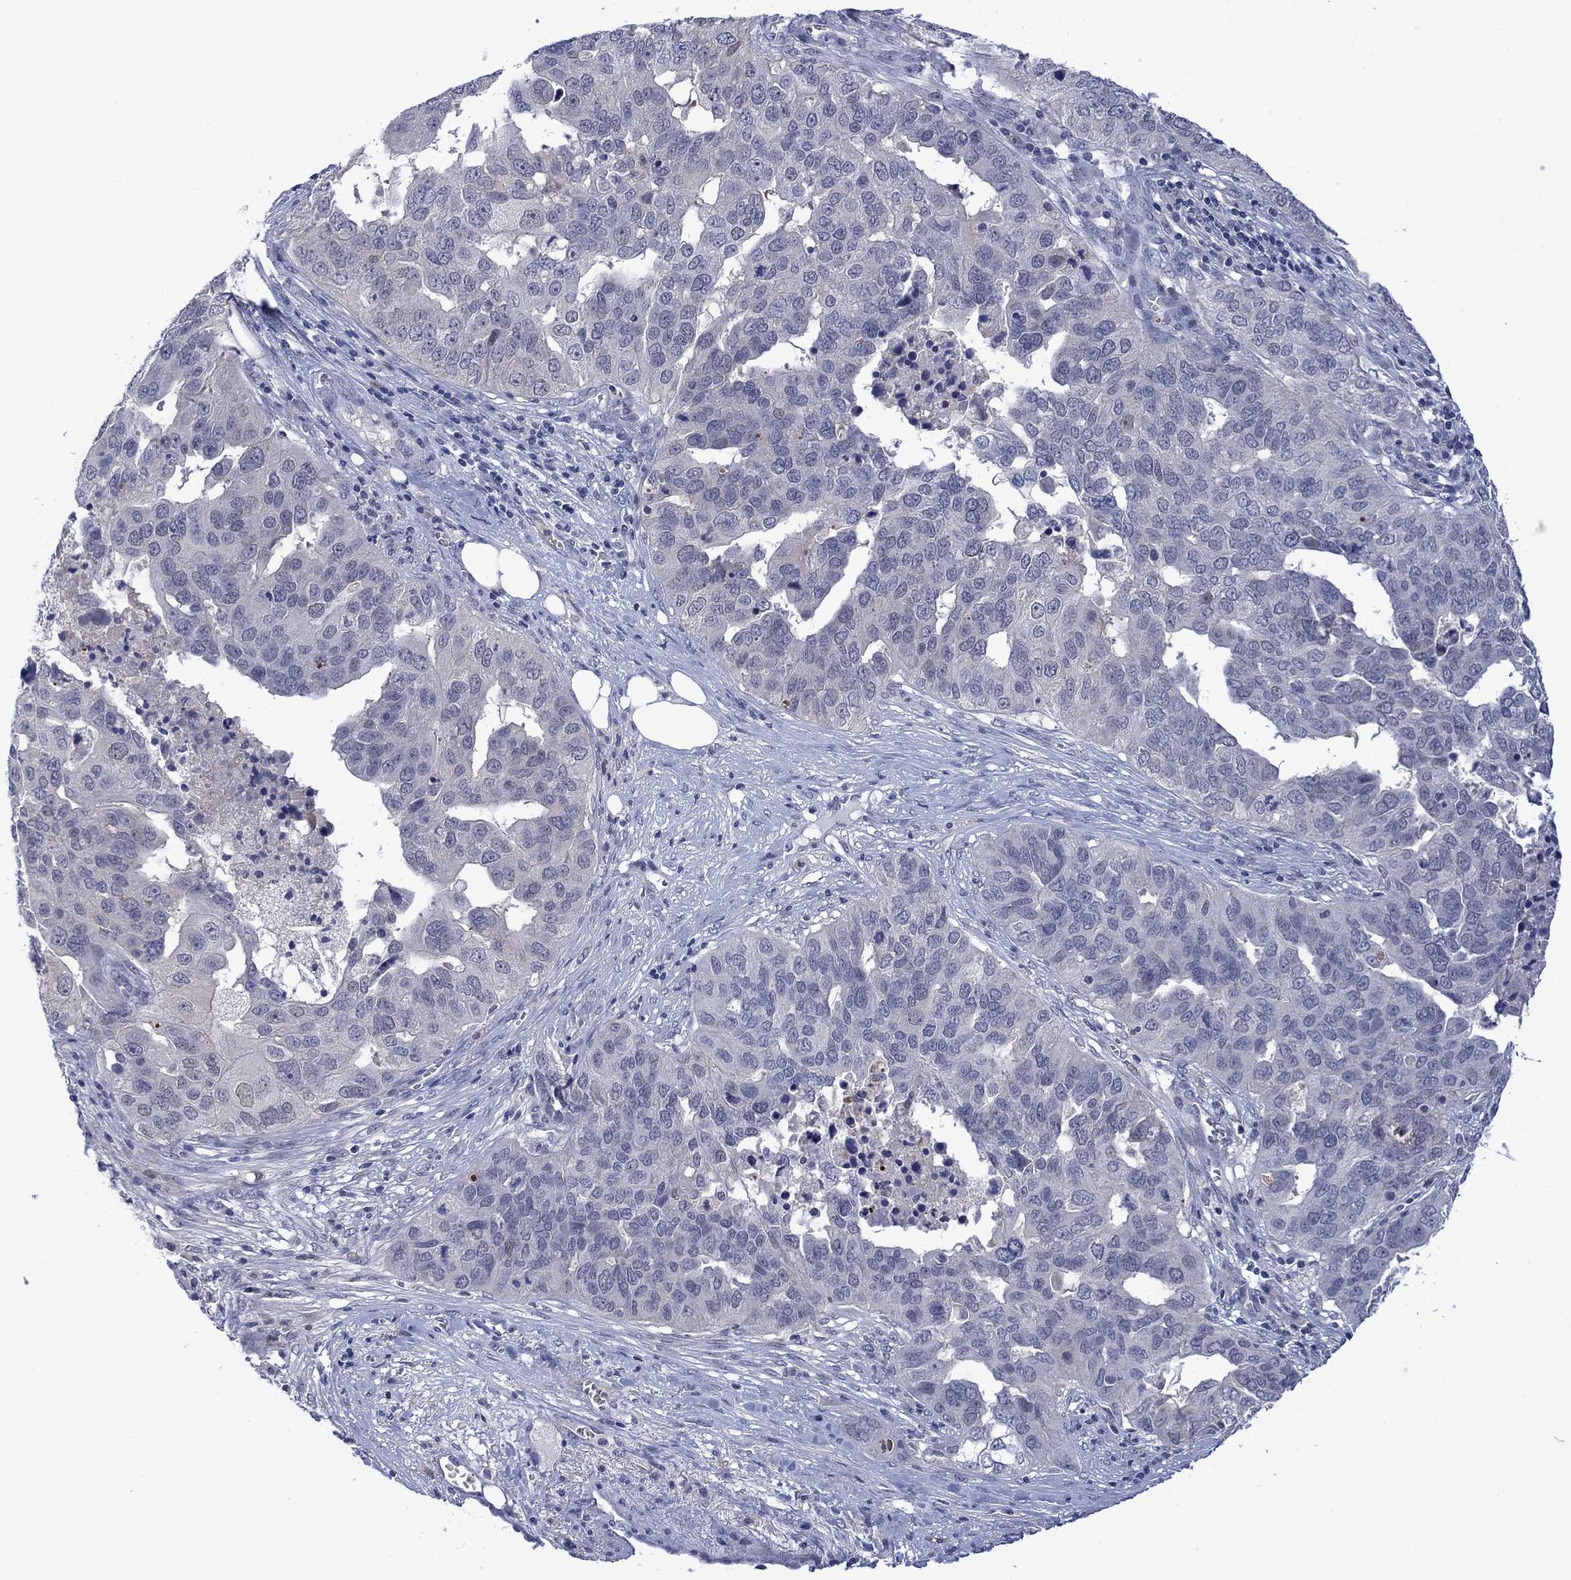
{"staining": {"intensity": "negative", "quantity": "none", "location": "none"}, "tissue": "ovarian cancer", "cell_type": "Tumor cells", "image_type": "cancer", "snomed": [{"axis": "morphology", "description": "Carcinoma, endometroid"}, {"axis": "topography", "description": "Soft tissue"}, {"axis": "topography", "description": "Ovary"}], "caption": "A micrograph of human ovarian cancer is negative for staining in tumor cells. (DAB immunohistochemistry with hematoxylin counter stain).", "gene": "AGL", "patient": {"sex": "female", "age": 52}}